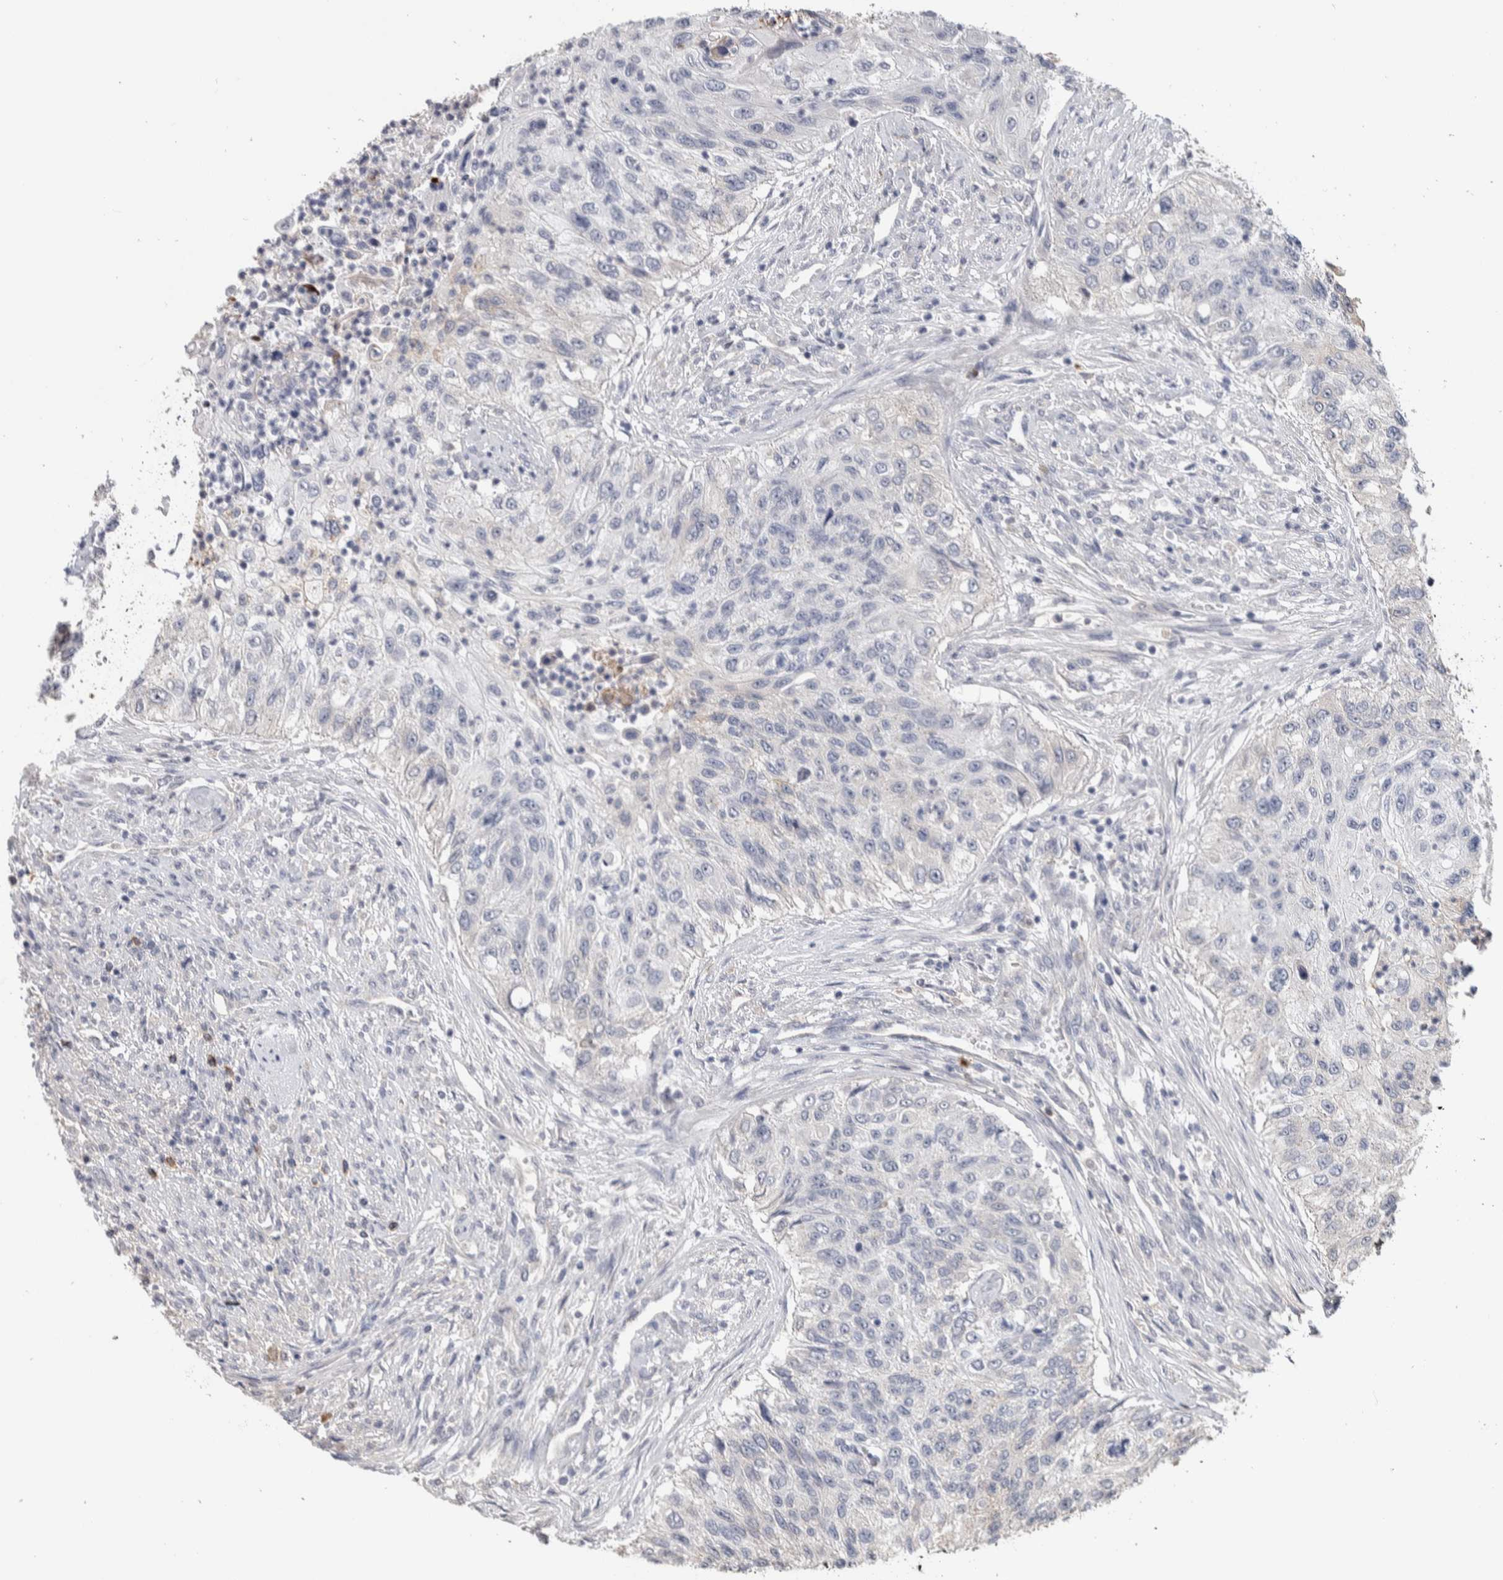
{"staining": {"intensity": "negative", "quantity": "none", "location": "none"}, "tissue": "urothelial cancer", "cell_type": "Tumor cells", "image_type": "cancer", "snomed": [{"axis": "morphology", "description": "Urothelial carcinoma, High grade"}, {"axis": "topography", "description": "Urinary bladder"}], "caption": "DAB immunohistochemical staining of urothelial cancer exhibits no significant expression in tumor cells.", "gene": "TMEM102", "patient": {"sex": "female", "age": 60}}